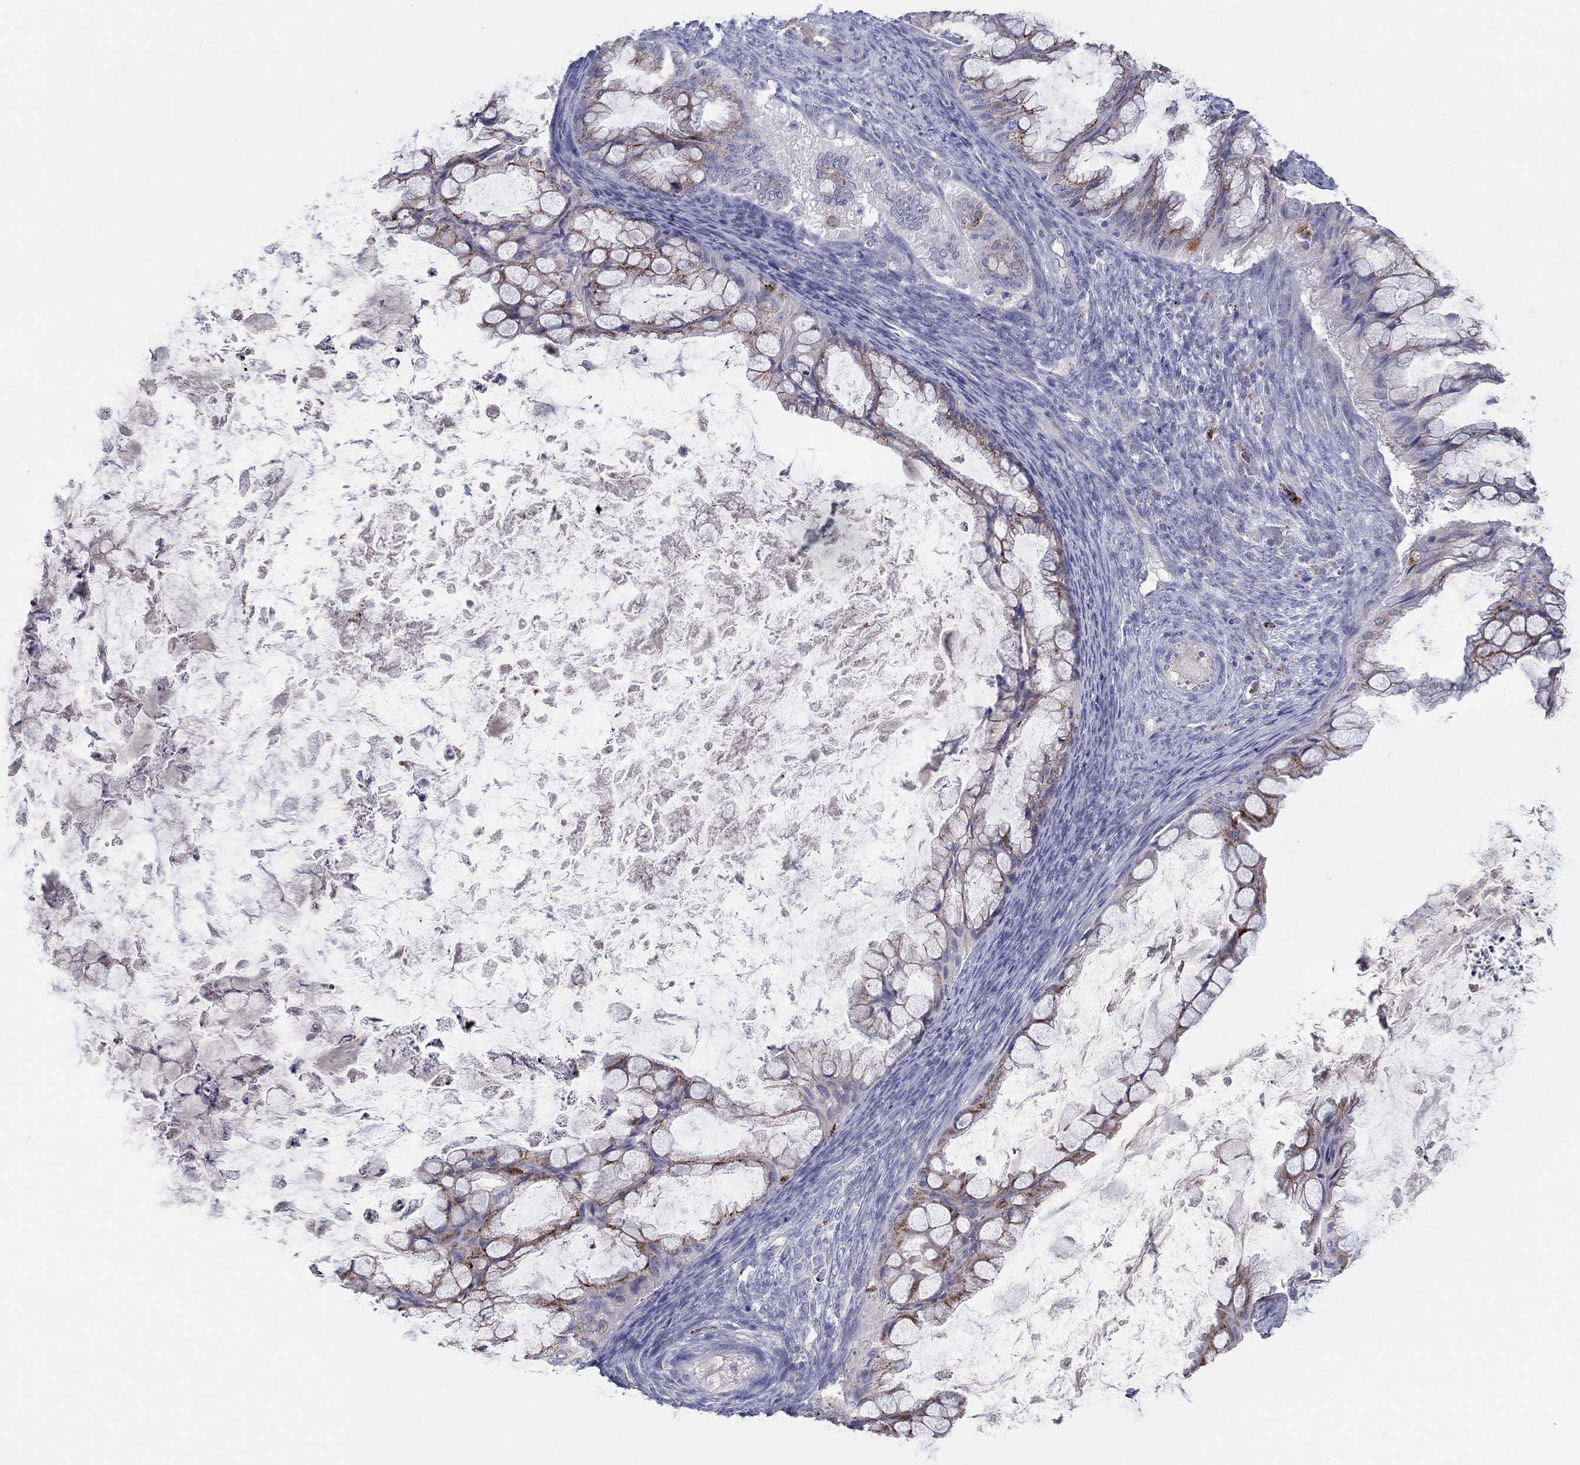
{"staining": {"intensity": "strong", "quantity": ">75%", "location": "cytoplasmic/membranous"}, "tissue": "ovarian cancer", "cell_type": "Tumor cells", "image_type": "cancer", "snomed": [{"axis": "morphology", "description": "Cystadenocarcinoma, mucinous, NOS"}, {"axis": "topography", "description": "Ovary"}], "caption": "IHC of ovarian mucinous cystadenocarcinoma exhibits high levels of strong cytoplasmic/membranous expression in approximately >75% of tumor cells.", "gene": "BCO2", "patient": {"sex": "female", "age": 35}}